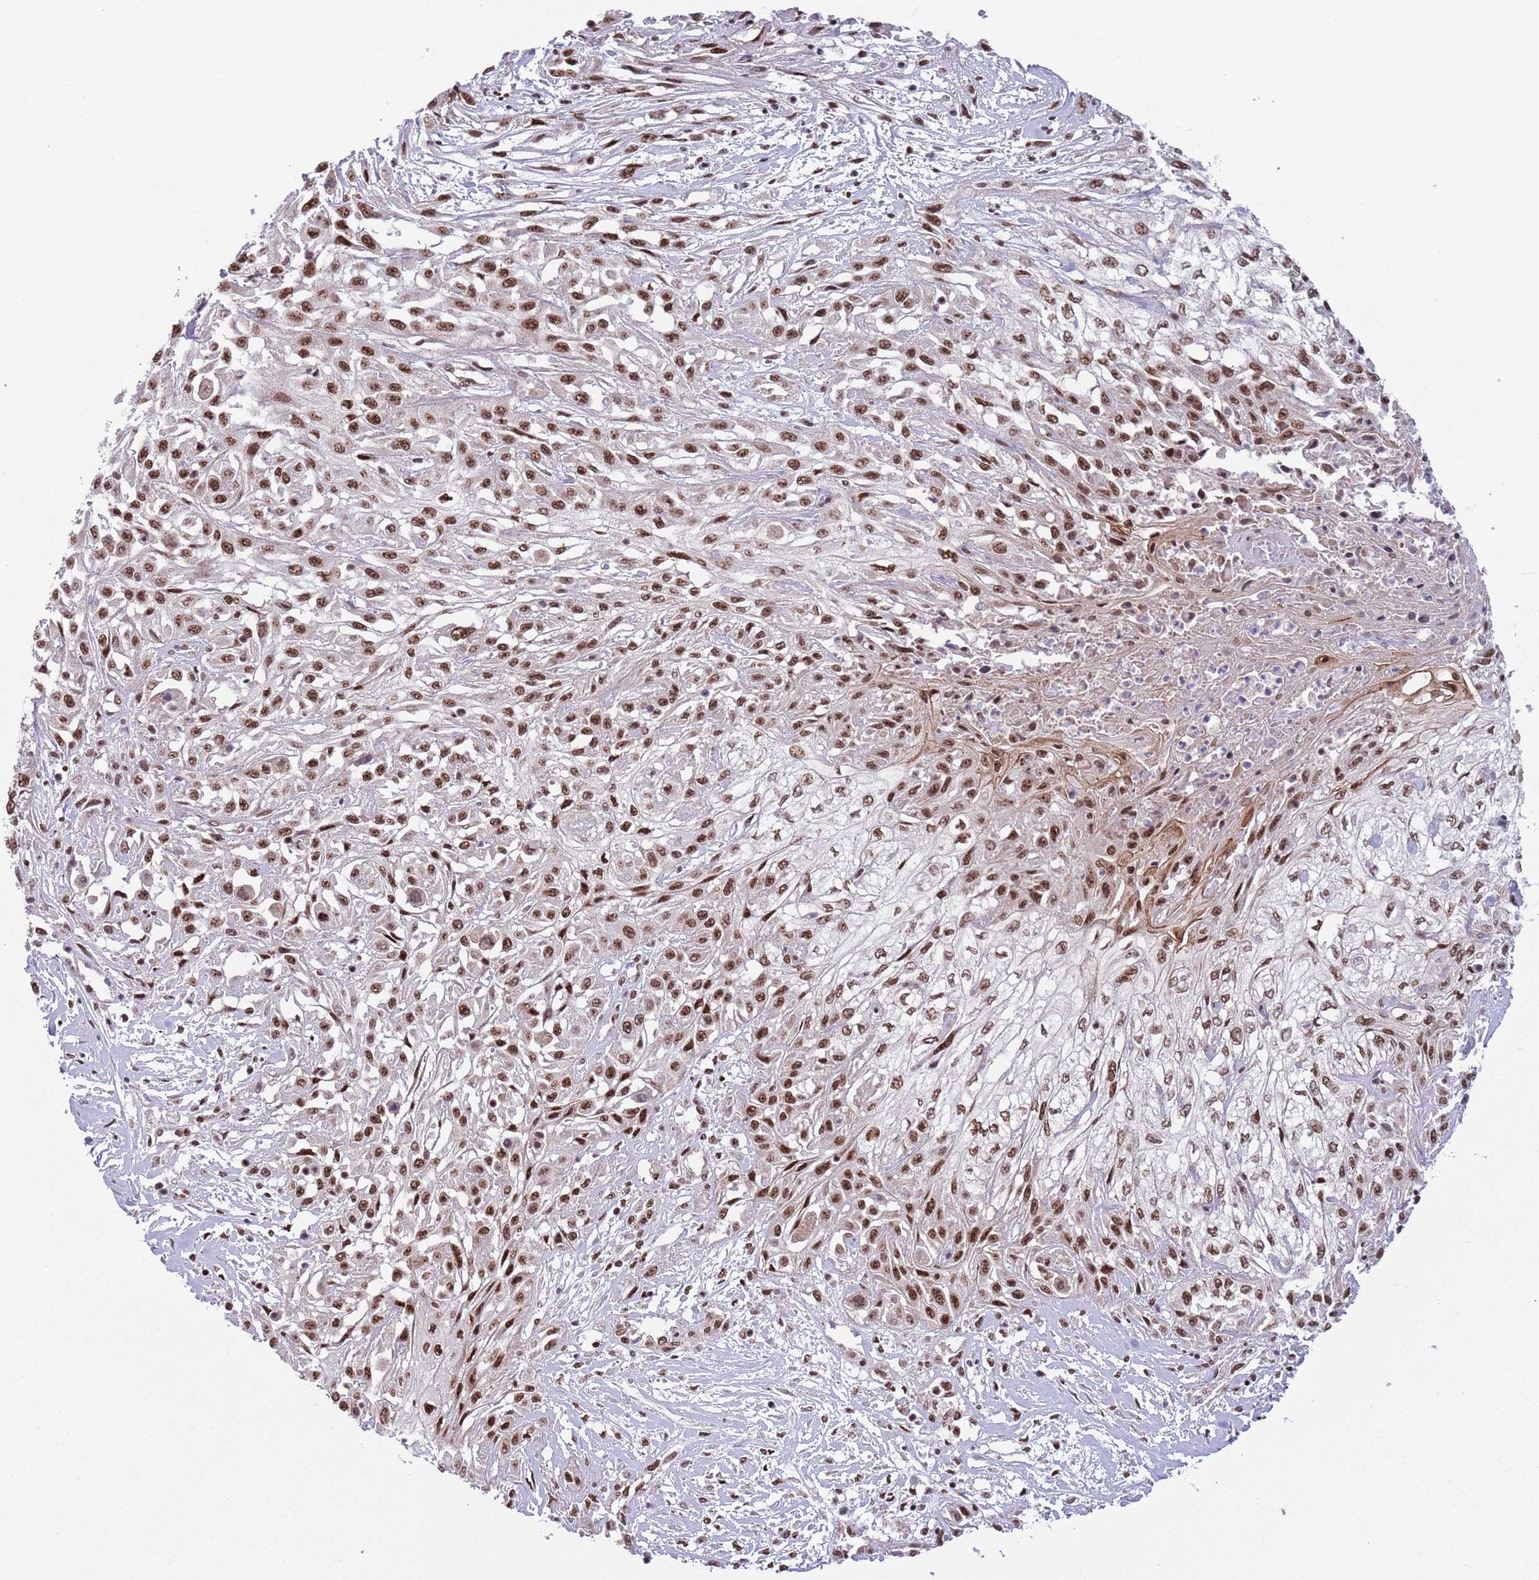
{"staining": {"intensity": "strong", "quantity": ">75%", "location": "nuclear"}, "tissue": "skin cancer", "cell_type": "Tumor cells", "image_type": "cancer", "snomed": [{"axis": "morphology", "description": "Squamous cell carcinoma, NOS"}, {"axis": "morphology", "description": "Squamous cell carcinoma, metastatic, NOS"}, {"axis": "topography", "description": "Skin"}, {"axis": "topography", "description": "Lymph node"}], "caption": "Protein expression analysis of squamous cell carcinoma (skin) reveals strong nuclear staining in approximately >75% of tumor cells. The staining is performed using DAB (3,3'-diaminobenzidine) brown chromogen to label protein expression. The nuclei are counter-stained blue using hematoxylin.", "gene": "SIPA1L3", "patient": {"sex": "male", "age": 75}}